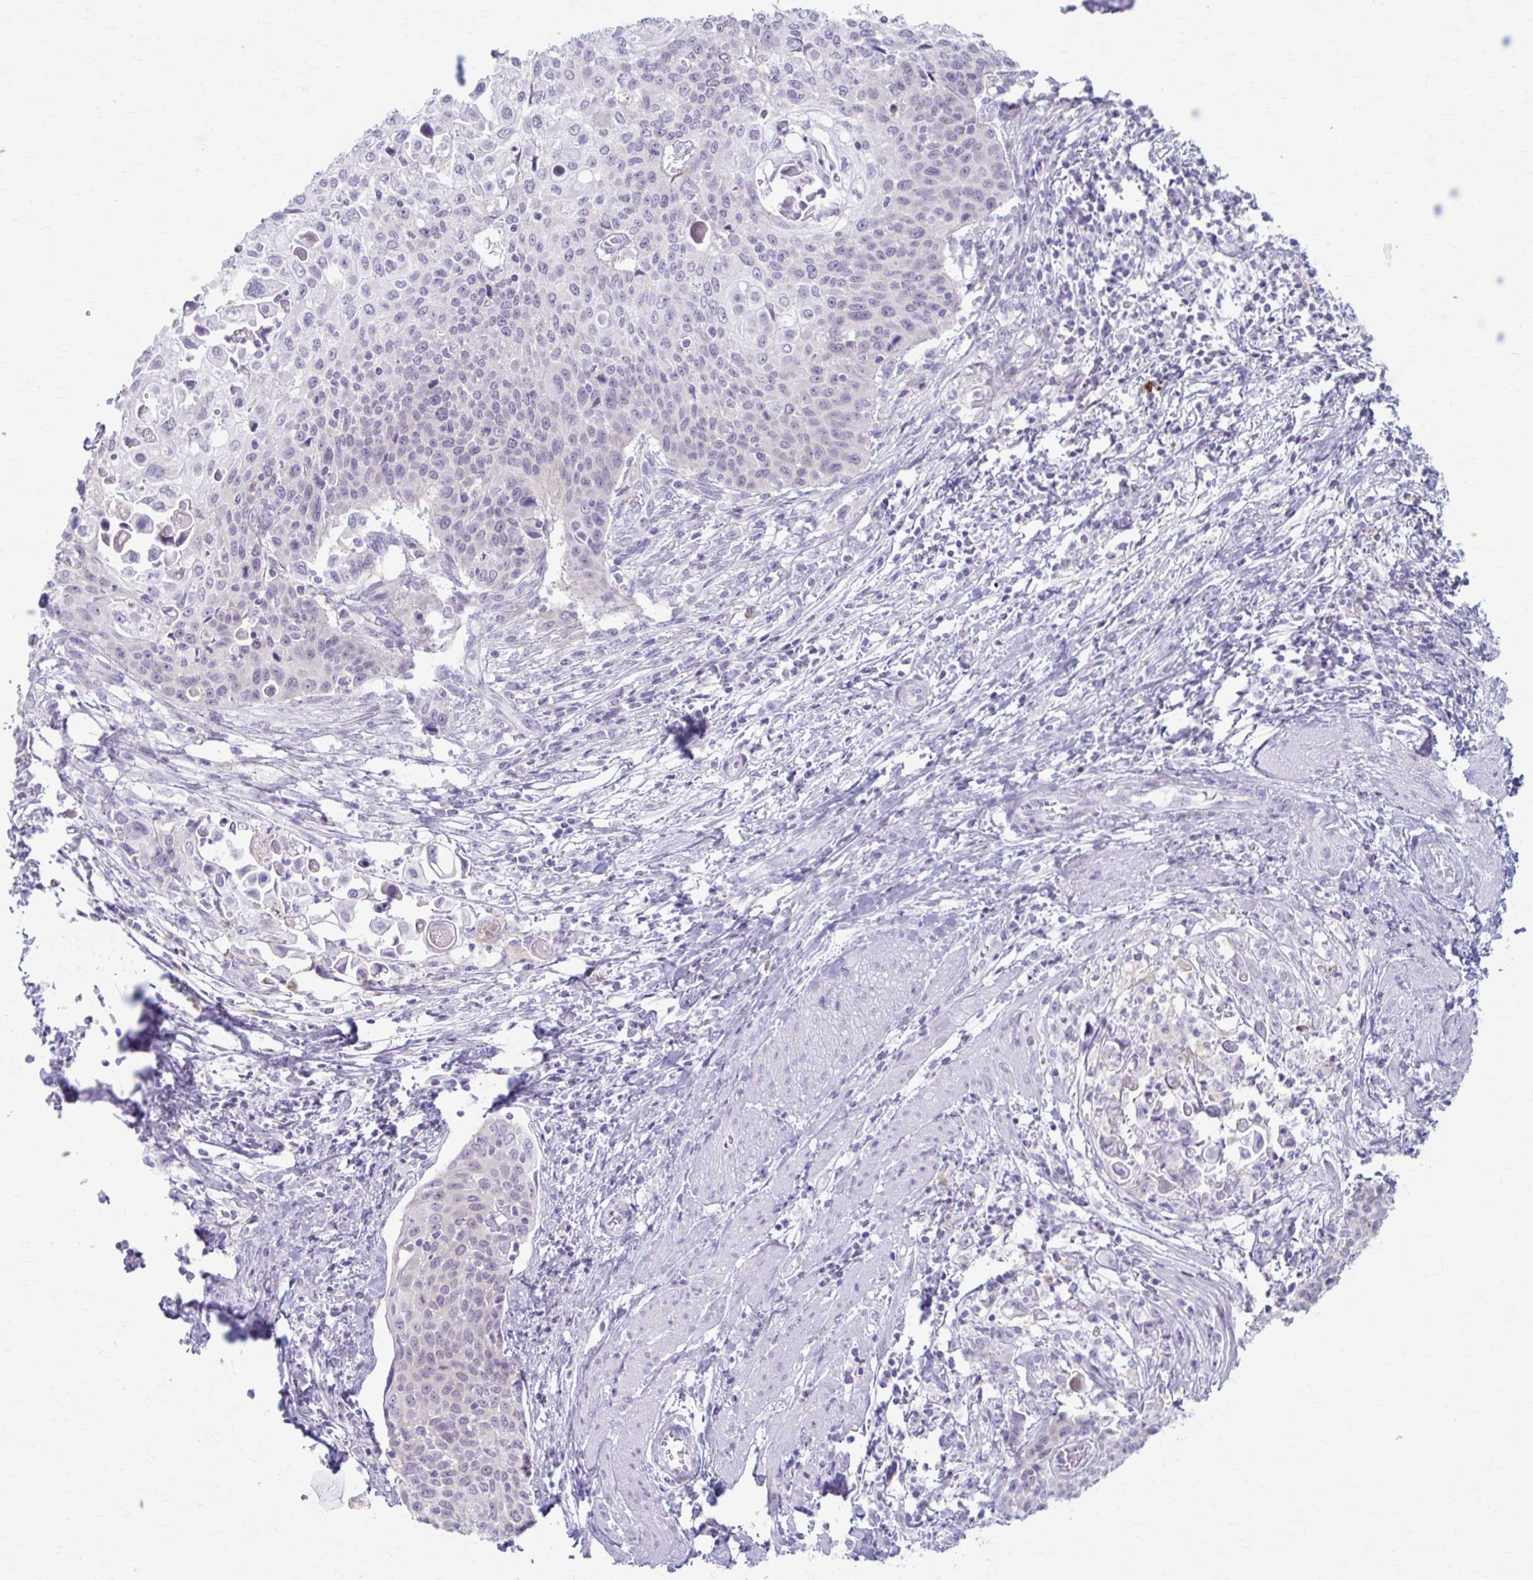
{"staining": {"intensity": "negative", "quantity": "none", "location": "none"}, "tissue": "cervical cancer", "cell_type": "Tumor cells", "image_type": "cancer", "snomed": [{"axis": "morphology", "description": "Squamous cell carcinoma, NOS"}, {"axis": "topography", "description": "Cervix"}], "caption": "A photomicrograph of human squamous cell carcinoma (cervical) is negative for staining in tumor cells.", "gene": "LDLRAP1", "patient": {"sex": "female", "age": 65}}